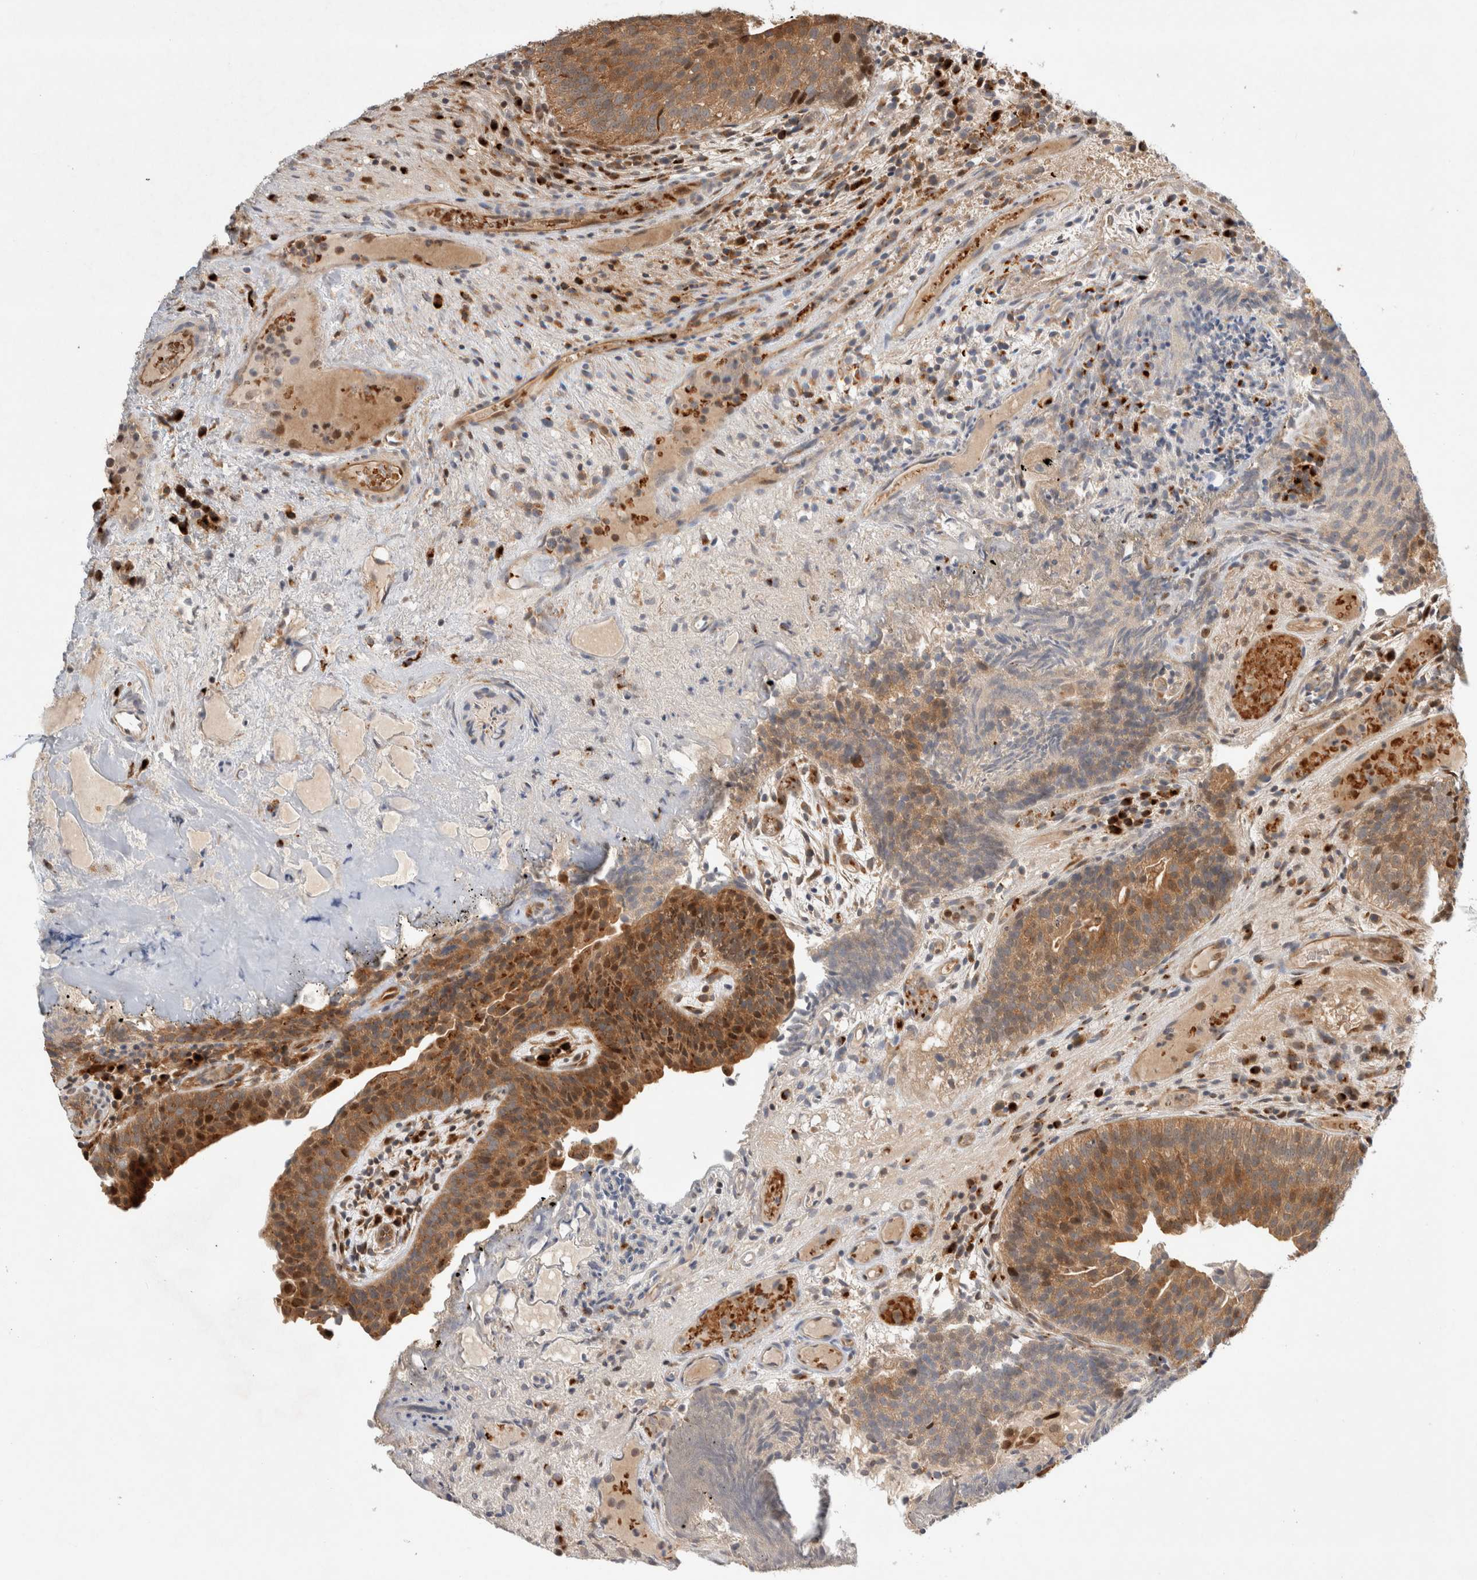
{"staining": {"intensity": "moderate", "quantity": ">75%", "location": "cytoplasmic/membranous,nuclear"}, "tissue": "urothelial cancer", "cell_type": "Tumor cells", "image_type": "cancer", "snomed": [{"axis": "morphology", "description": "Urothelial carcinoma, Low grade"}, {"axis": "topography", "description": "Urinary bladder"}], "caption": "Protein staining by IHC shows moderate cytoplasmic/membranous and nuclear expression in approximately >75% of tumor cells in urothelial cancer.", "gene": "OTUD6B", "patient": {"sex": "male", "age": 86}}